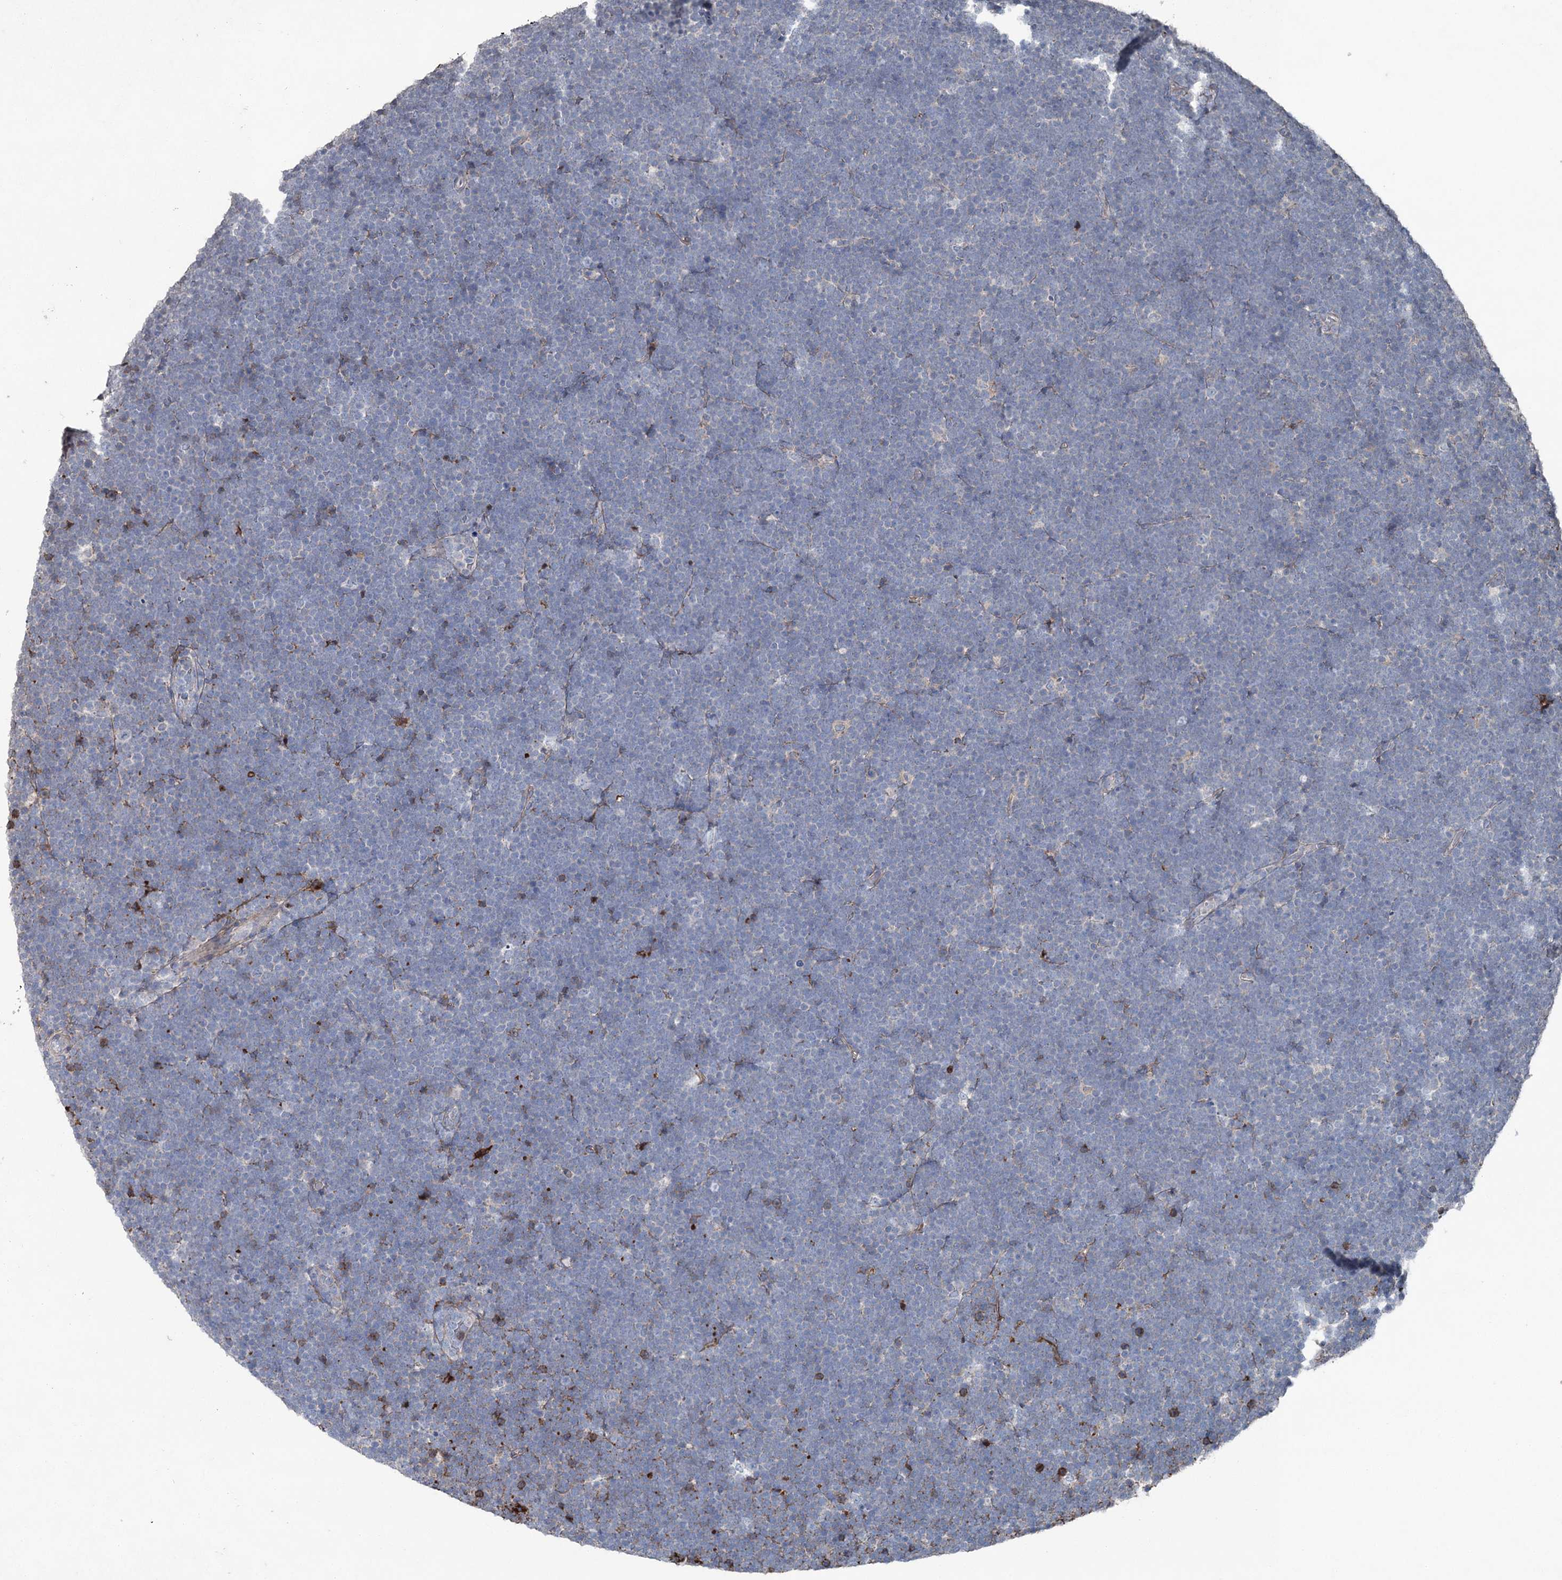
{"staining": {"intensity": "negative", "quantity": "none", "location": "none"}, "tissue": "lymphoma", "cell_type": "Tumor cells", "image_type": "cancer", "snomed": [{"axis": "morphology", "description": "Malignant lymphoma, non-Hodgkin's type, High grade"}, {"axis": "topography", "description": "Lymph node"}], "caption": "Human lymphoma stained for a protein using immunohistochemistry (IHC) shows no positivity in tumor cells.", "gene": "PGLYRP2", "patient": {"sex": "male", "age": 13}}